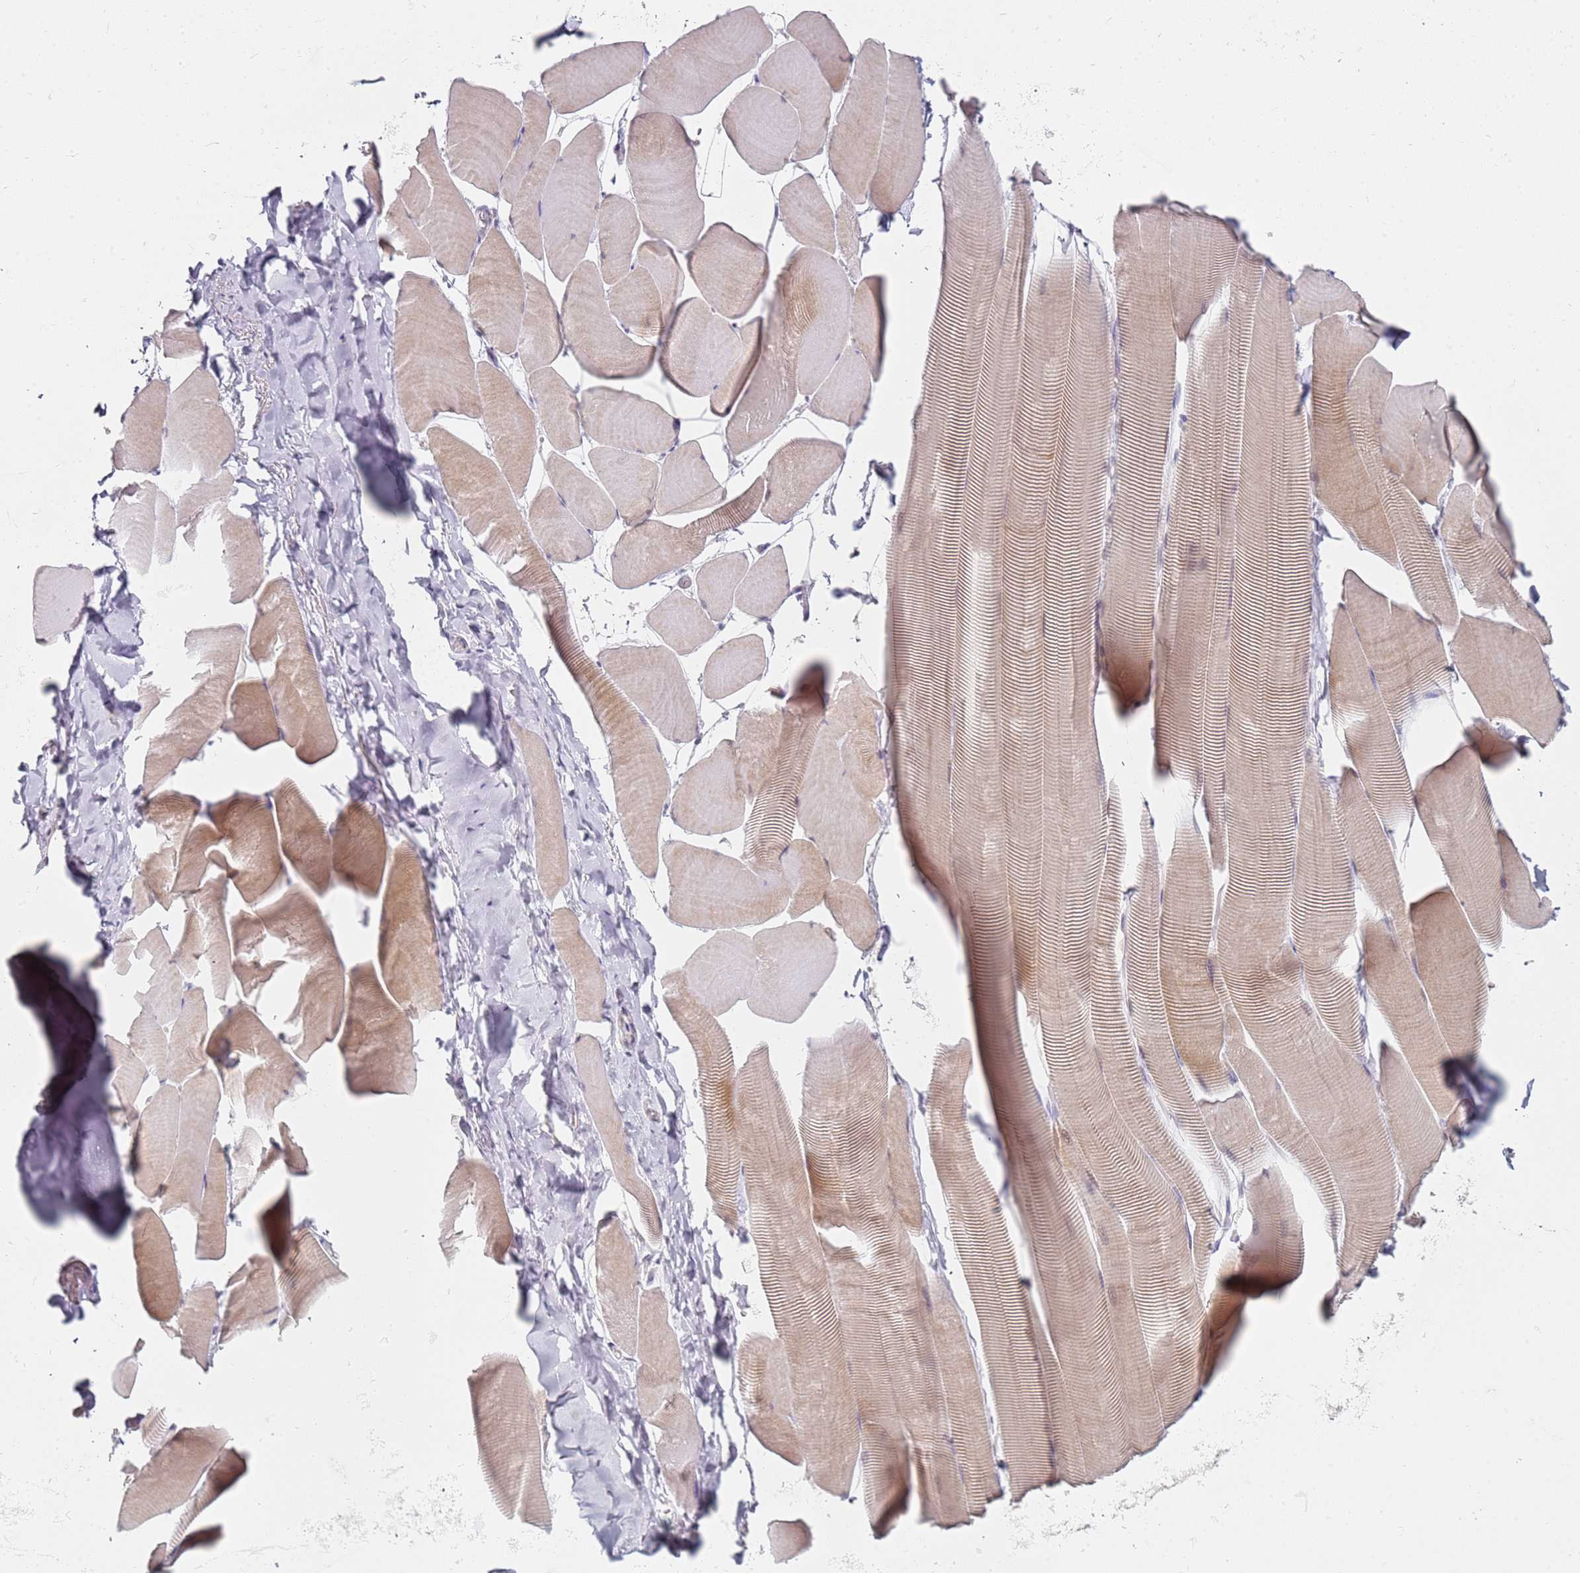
{"staining": {"intensity": "moderate", "quantity": "<25%", "location": "cytoplasmic/membranous"}, "tissue": "skeletal muscle", "cell_type": "Myocytes", "image_type": "normal", "snomed": [{"axis": "morphology", "description": "Normal tissue, NOS"}, {"axis": "topography", "description": "Skeletal muscle"}], "caption": "DAB (3,3'-diaminobenzidine) immunohistochemical staining of normal human skeletal muscle reveals moderate cytoplasmic/membranous protein positivity in about <25% of myocytes. The staining was performed using DAB to visualize the protein expression in brown, while the nuclei were stained in blue with hematoxylin (Magnification: 20x).", "gene": "DNAH11", "patient": {"sex": "male", "age": 25}}